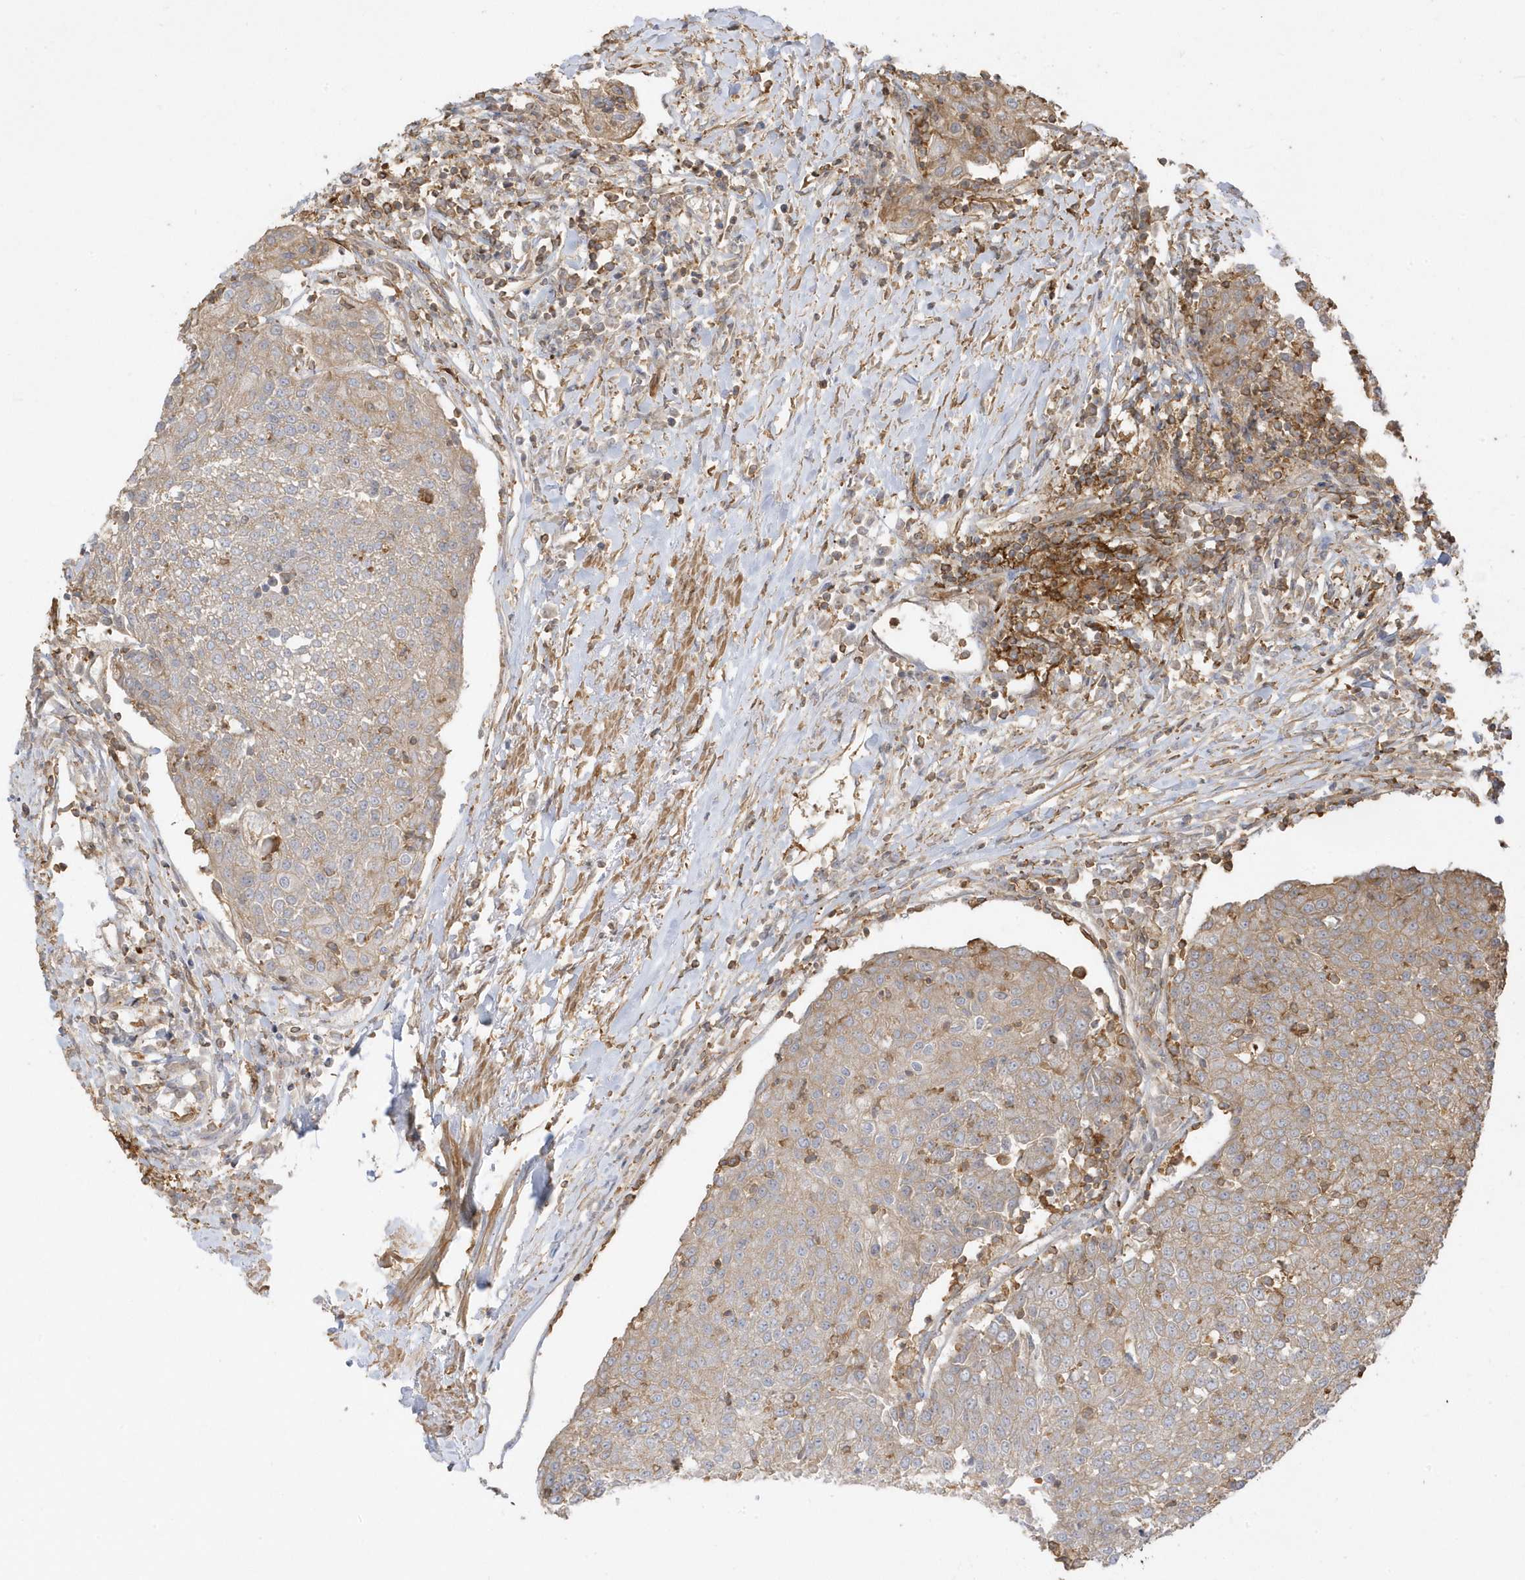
{"staining": {"intensity": "weak", "quantity": "25%-75%", "location": "cytoplasmic/membranous"}, "tissue": "urothelial cancer", "cell_type": "Tumor cells", "image_type": "cancer", "snomed": [{"axis": "morphology", "description": "Urothelial carcinoma, High grade"}, {"axis": "topography", "description": "Urinary bladder"}], "caption": "A brown stain highlights weak cytoplasmic/membranous positivity of a protein in high-grade urothelial carcinoma tumor cells.", "gene": "ZBTB8A", "patient": {"sex": "female", "age": 85}}